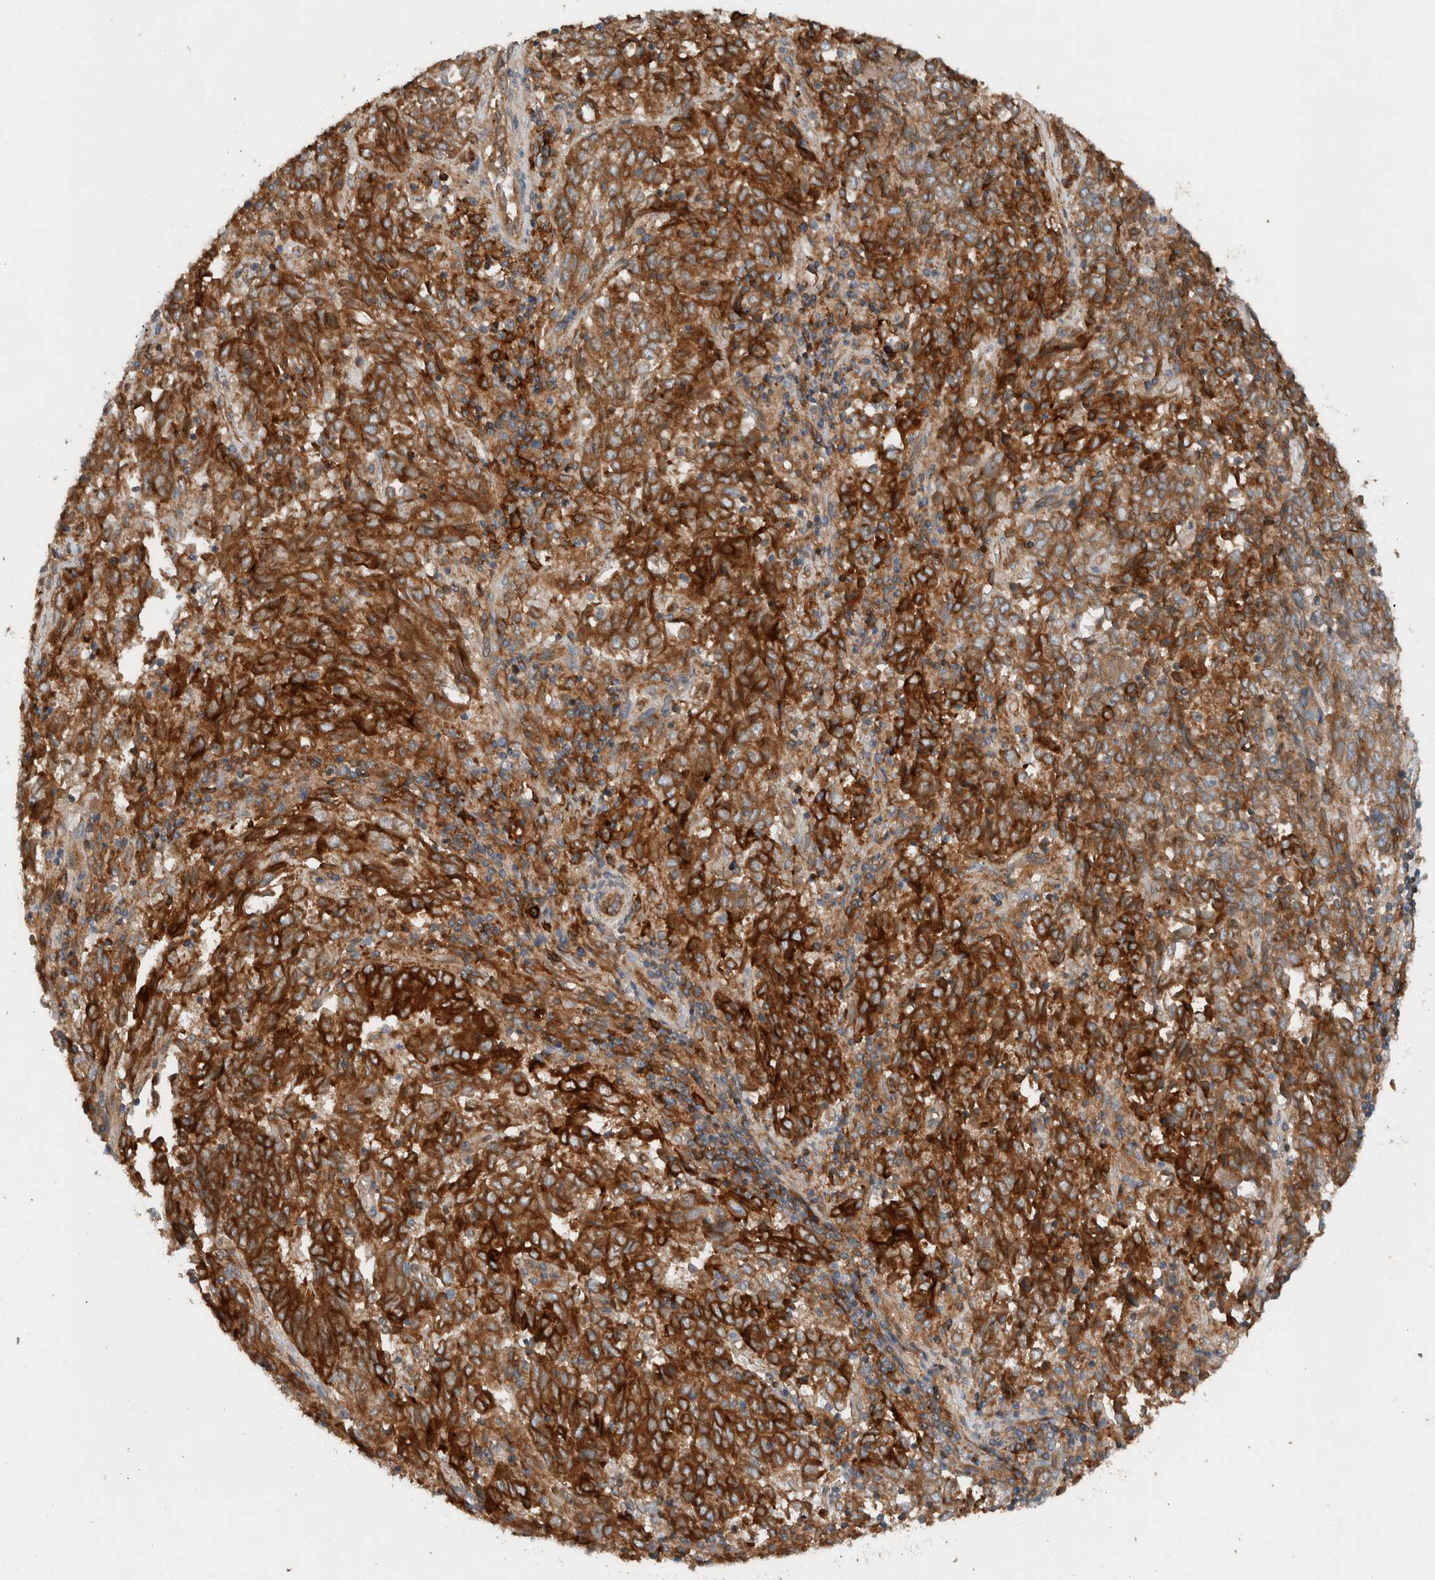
{"staining": {"intensity": "strong", "quantity": ">75%", "location": "cytoplasmic/membranous"}, "tissue": "endometrial cancer", "cell_type": "Tumor cells", "image_type": "cancer", "snomed": [{"axis": "morphology", "description": "Adenocarcinoma, NOS"}, {"axis": "topography", "description": "Endometrium"}], "caption": "A micrograph of human endometrial adenocarcinoma stained for a protein reveals strong cytoplasmic/membranous brown staining in tumor cells. The staining was performed using DAB (3,3'-diaminobenzidine) to visualize the protein expression in brown, while the nuclei were stained in blue with hematoxylin (Magnification: 20x).", "gene": "UGCG", "patient": {"sex": "female", "age": 80}}